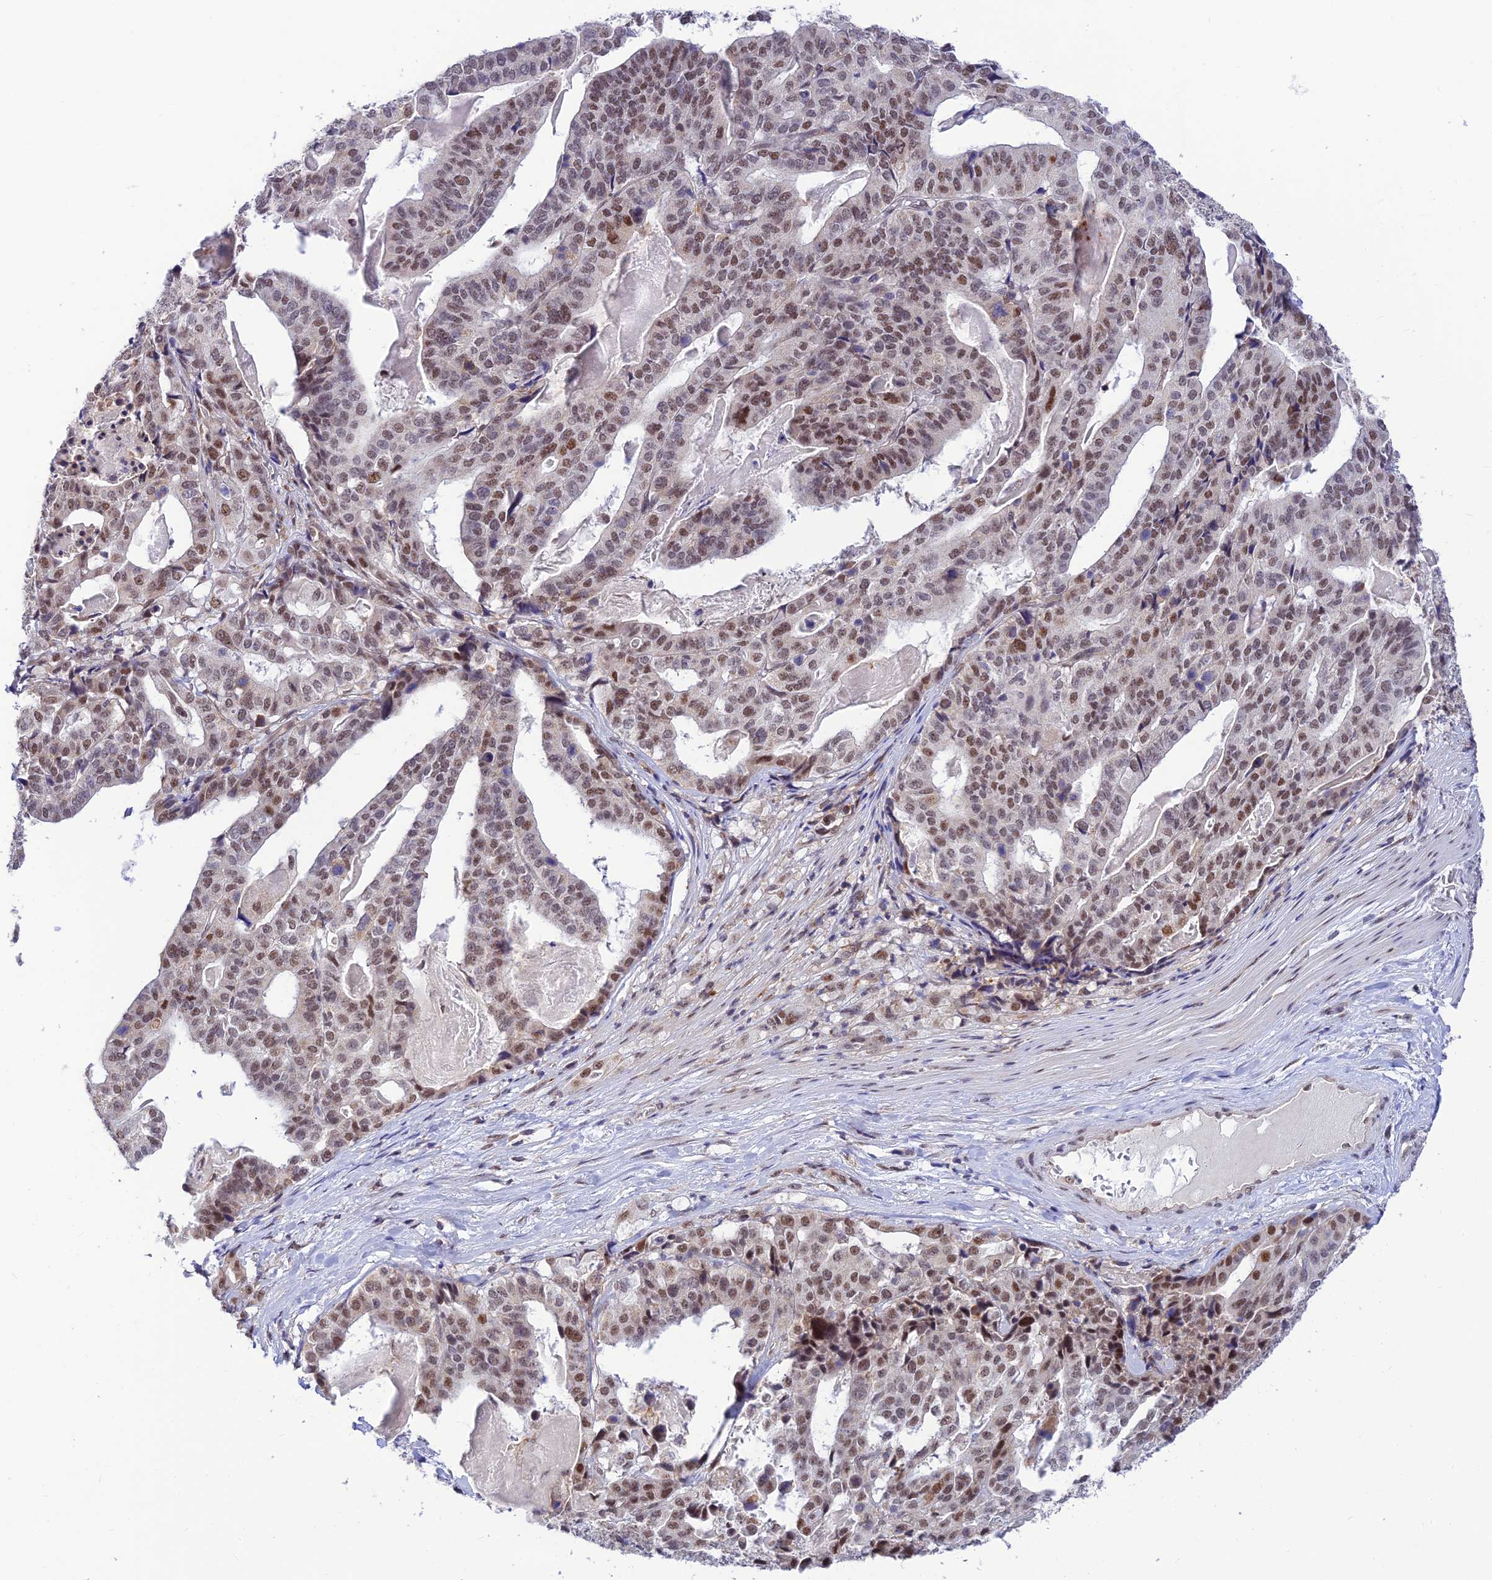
{"staining": {"intensity": "moderate", "quantity": ">75%", "location": "nuclear"}, "tissue": "stomach cancer", "cell_type": "Tumor cells", "image_type": "cancer", "snomed": [{"axis": "morphology", "description": "Adenocarcinoma, NOS"}, {"axis": "topography", "description": "Stomach"}], "caption": "Tumor cells show medium levels of moderate nuclear positivity in approximately >75% of cells in stomach cancer. (brown staining indicates protein expression, while blue staining denotes nuclei).", "gene": "C2orf49", "patient": {"sex": "male", "age": 48}}